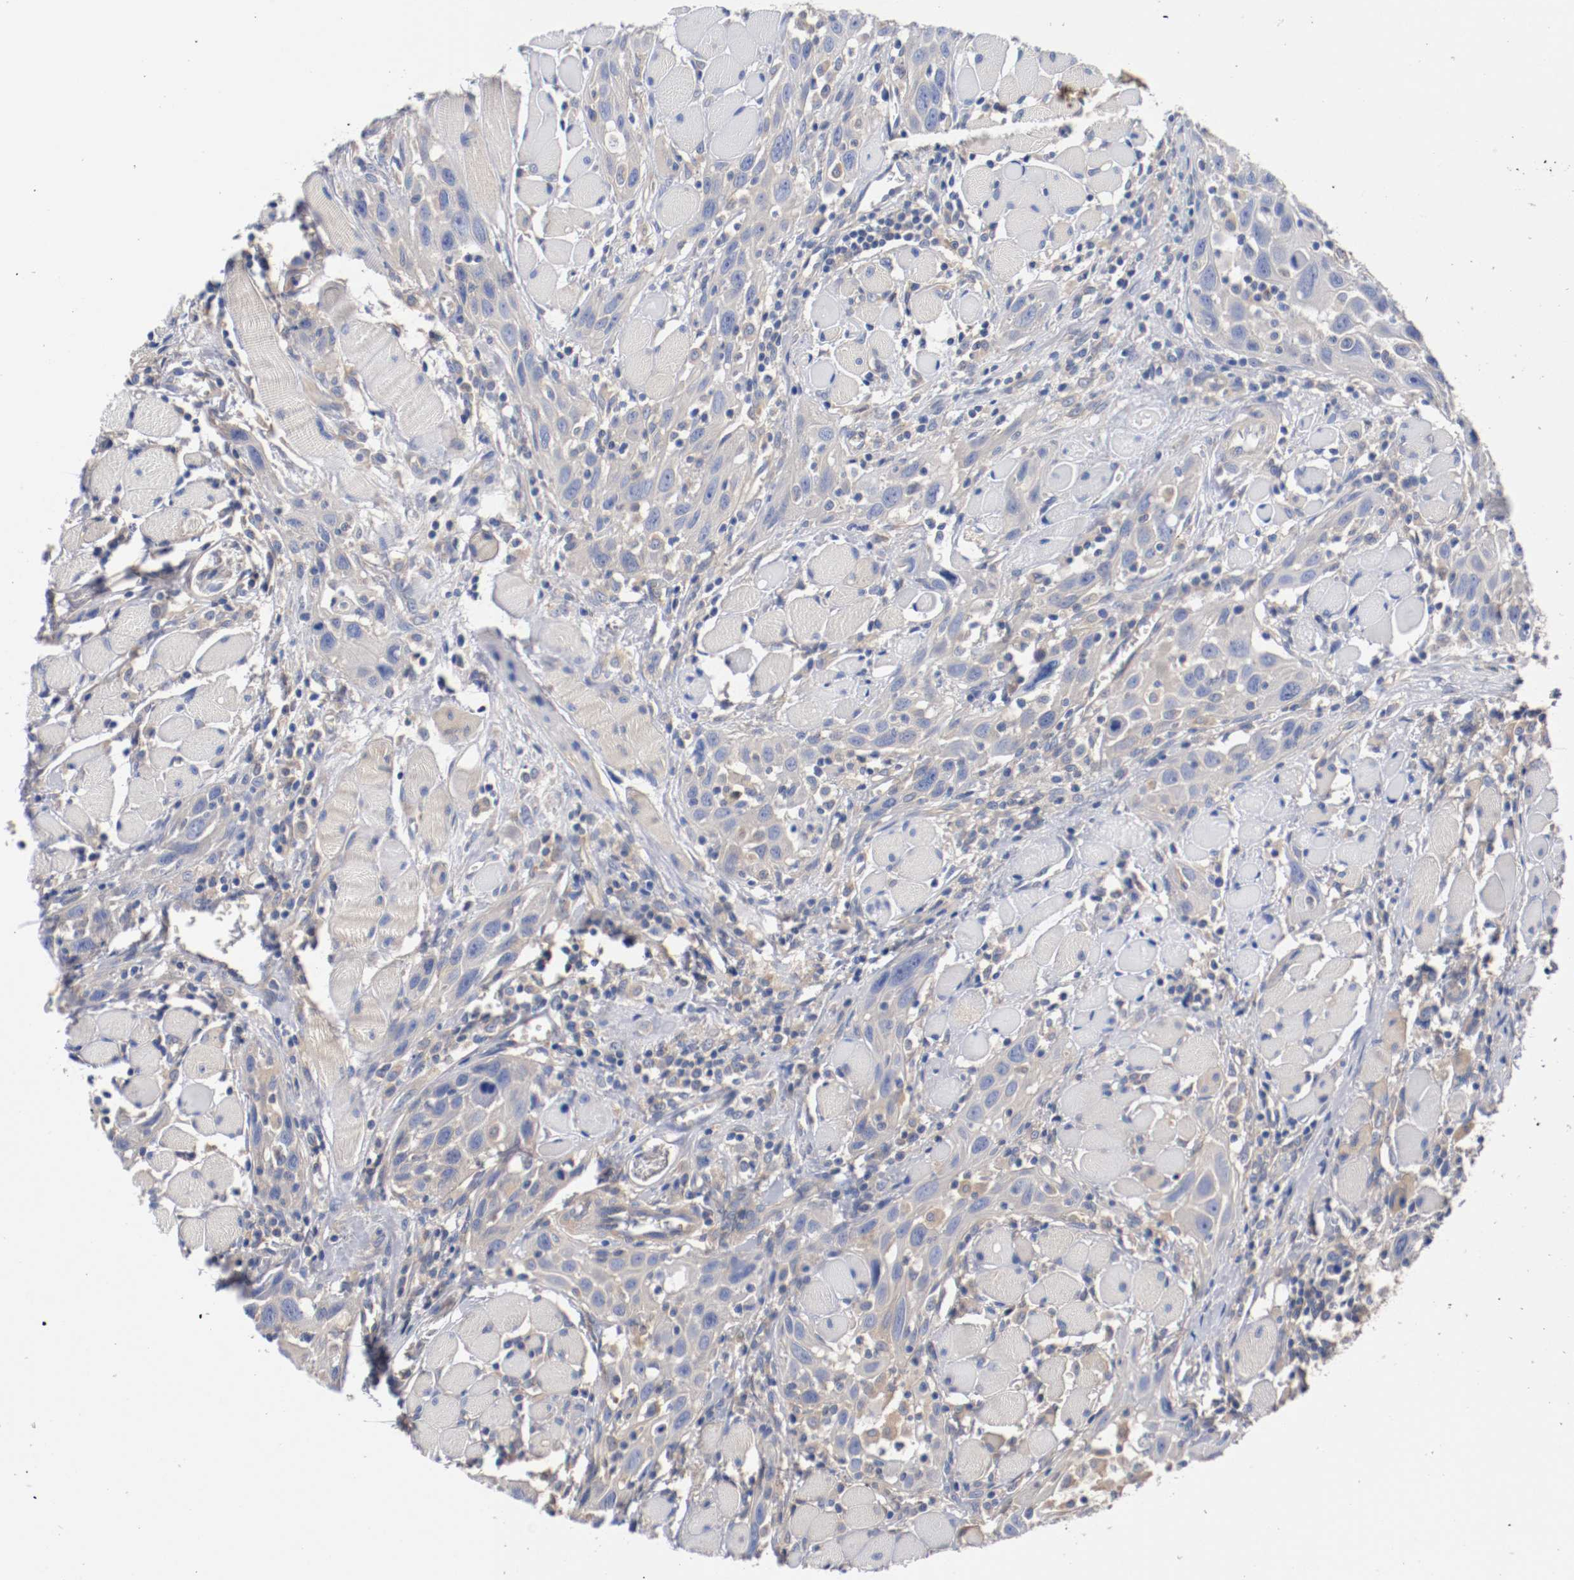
{"staining": {"intensity": "weak", "quantity": ">75%", "location": "cytoplasmic/membranous"}, "tissue": "head and neck cancer", "cell_type": "Tumor cells", "image_type": "cancer", "snomed": [{"axis": "morphology", "description": "Squamous cell carcinoma, NOS"}, {"axis": "topography", "description": "Oral tissue"}, {"axis": "topography", "description": "Head-Neck"}], "caption": "Immunohistochemical staining of head and neck cancer (squamous cell carcinoma) demonstrates low levels of weak cytoplasmic/membranous protein positivity in approximately >75% of tumor cells.", "gene": "HGS", "patient": {"sex": "female", "age": 50}}